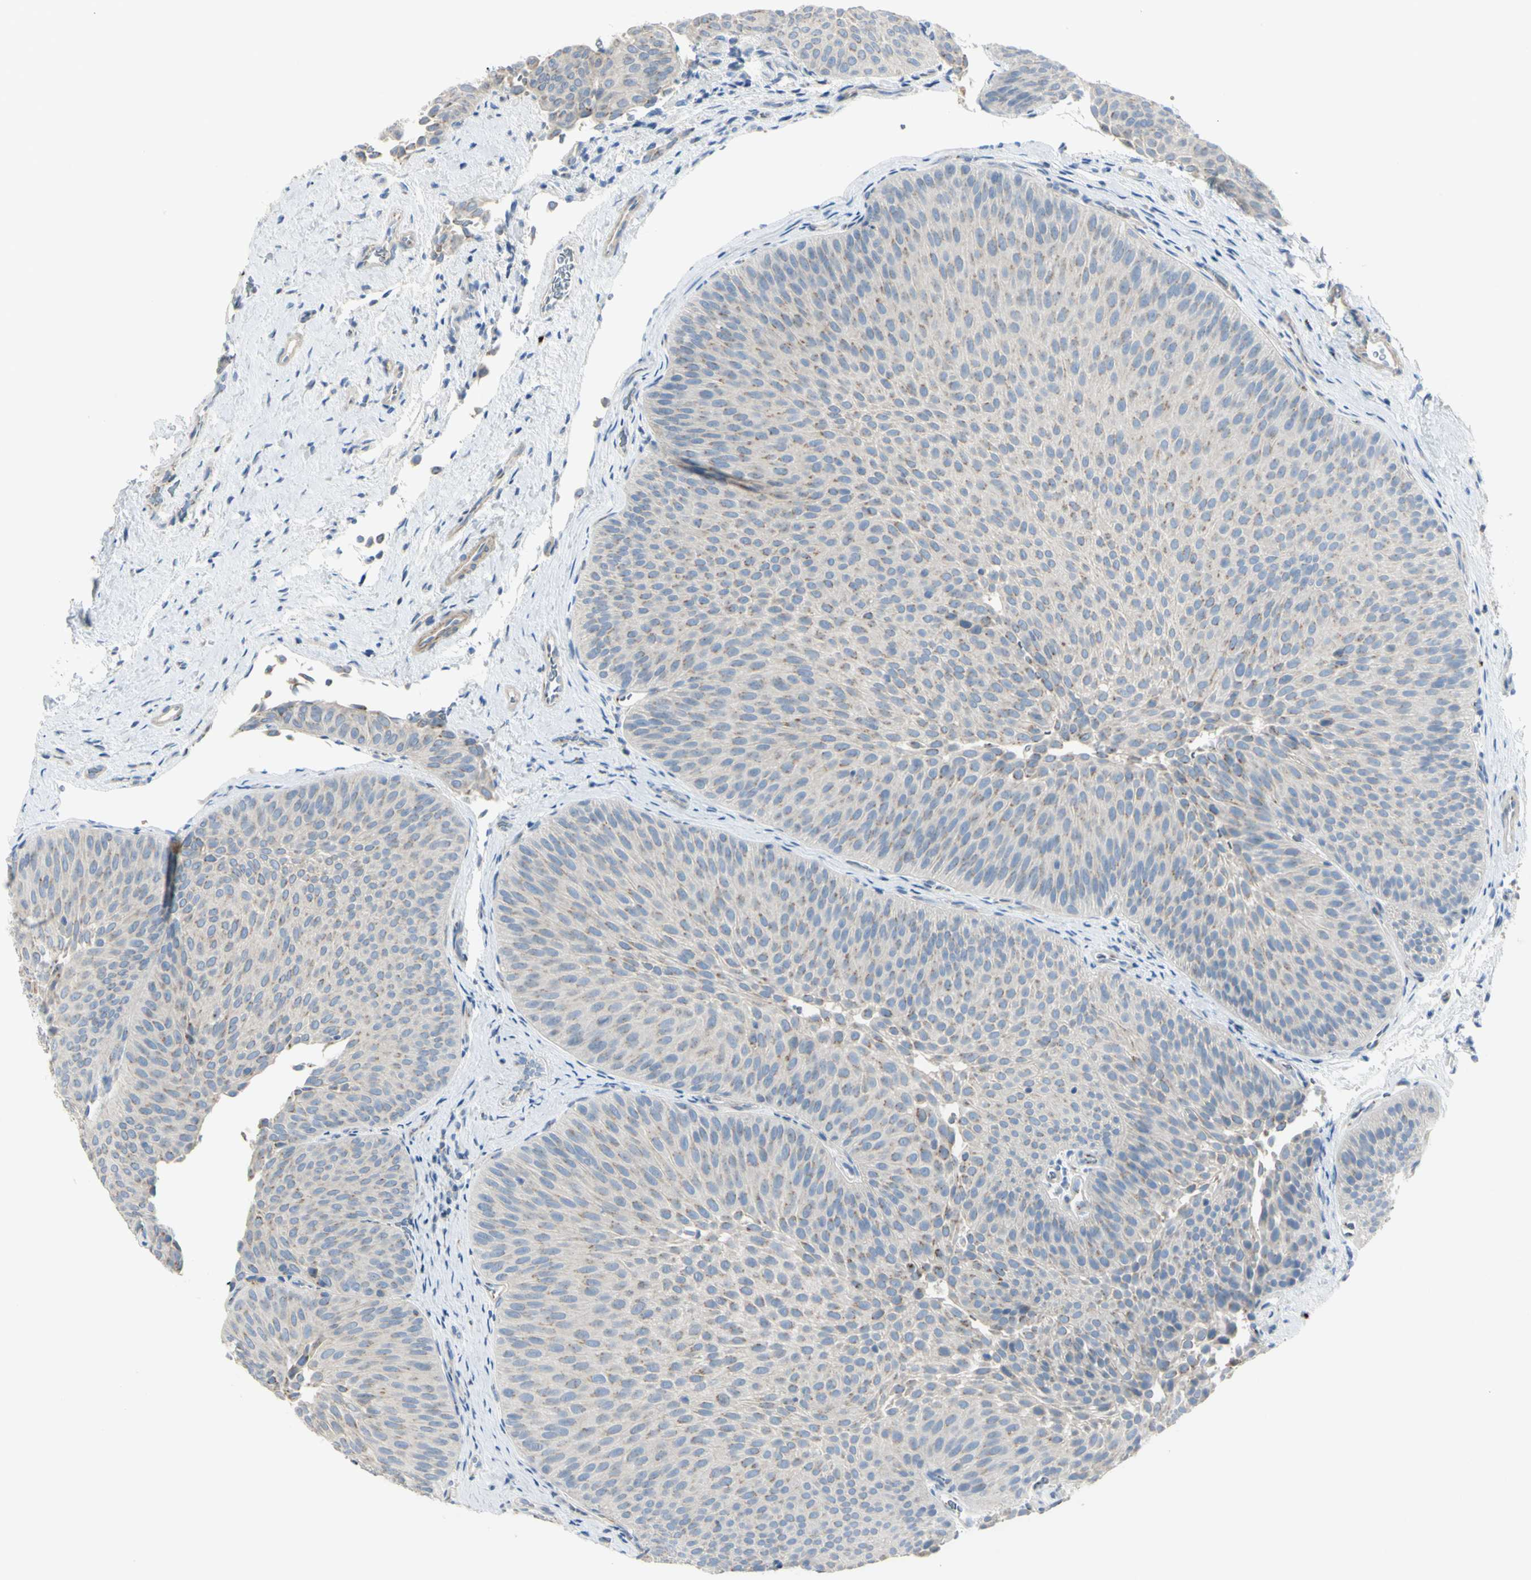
{"staining": {"intensity": "moderate", "quantity": "<25%", "location": "cytoplasmic/membranous"}, "tissue": "urothelial cancer", "cell_type": "Tumor cells", "image_type": "cancer", "snomed": [{"axis": "morphology", "description": "Urothelial carcinoma, Low grade"}, {"axis": "topography", "description": "Urinary bladder"}], "caption": "Protein analysis of urothelial cancer tissue demonstrates moderate cytoplasmic/membranous positivity in about <25% of tumor cells. Nuclei are stained in blue.", "gene": "B4GALT3", "patient": {"sex": "female", "age": 60}}